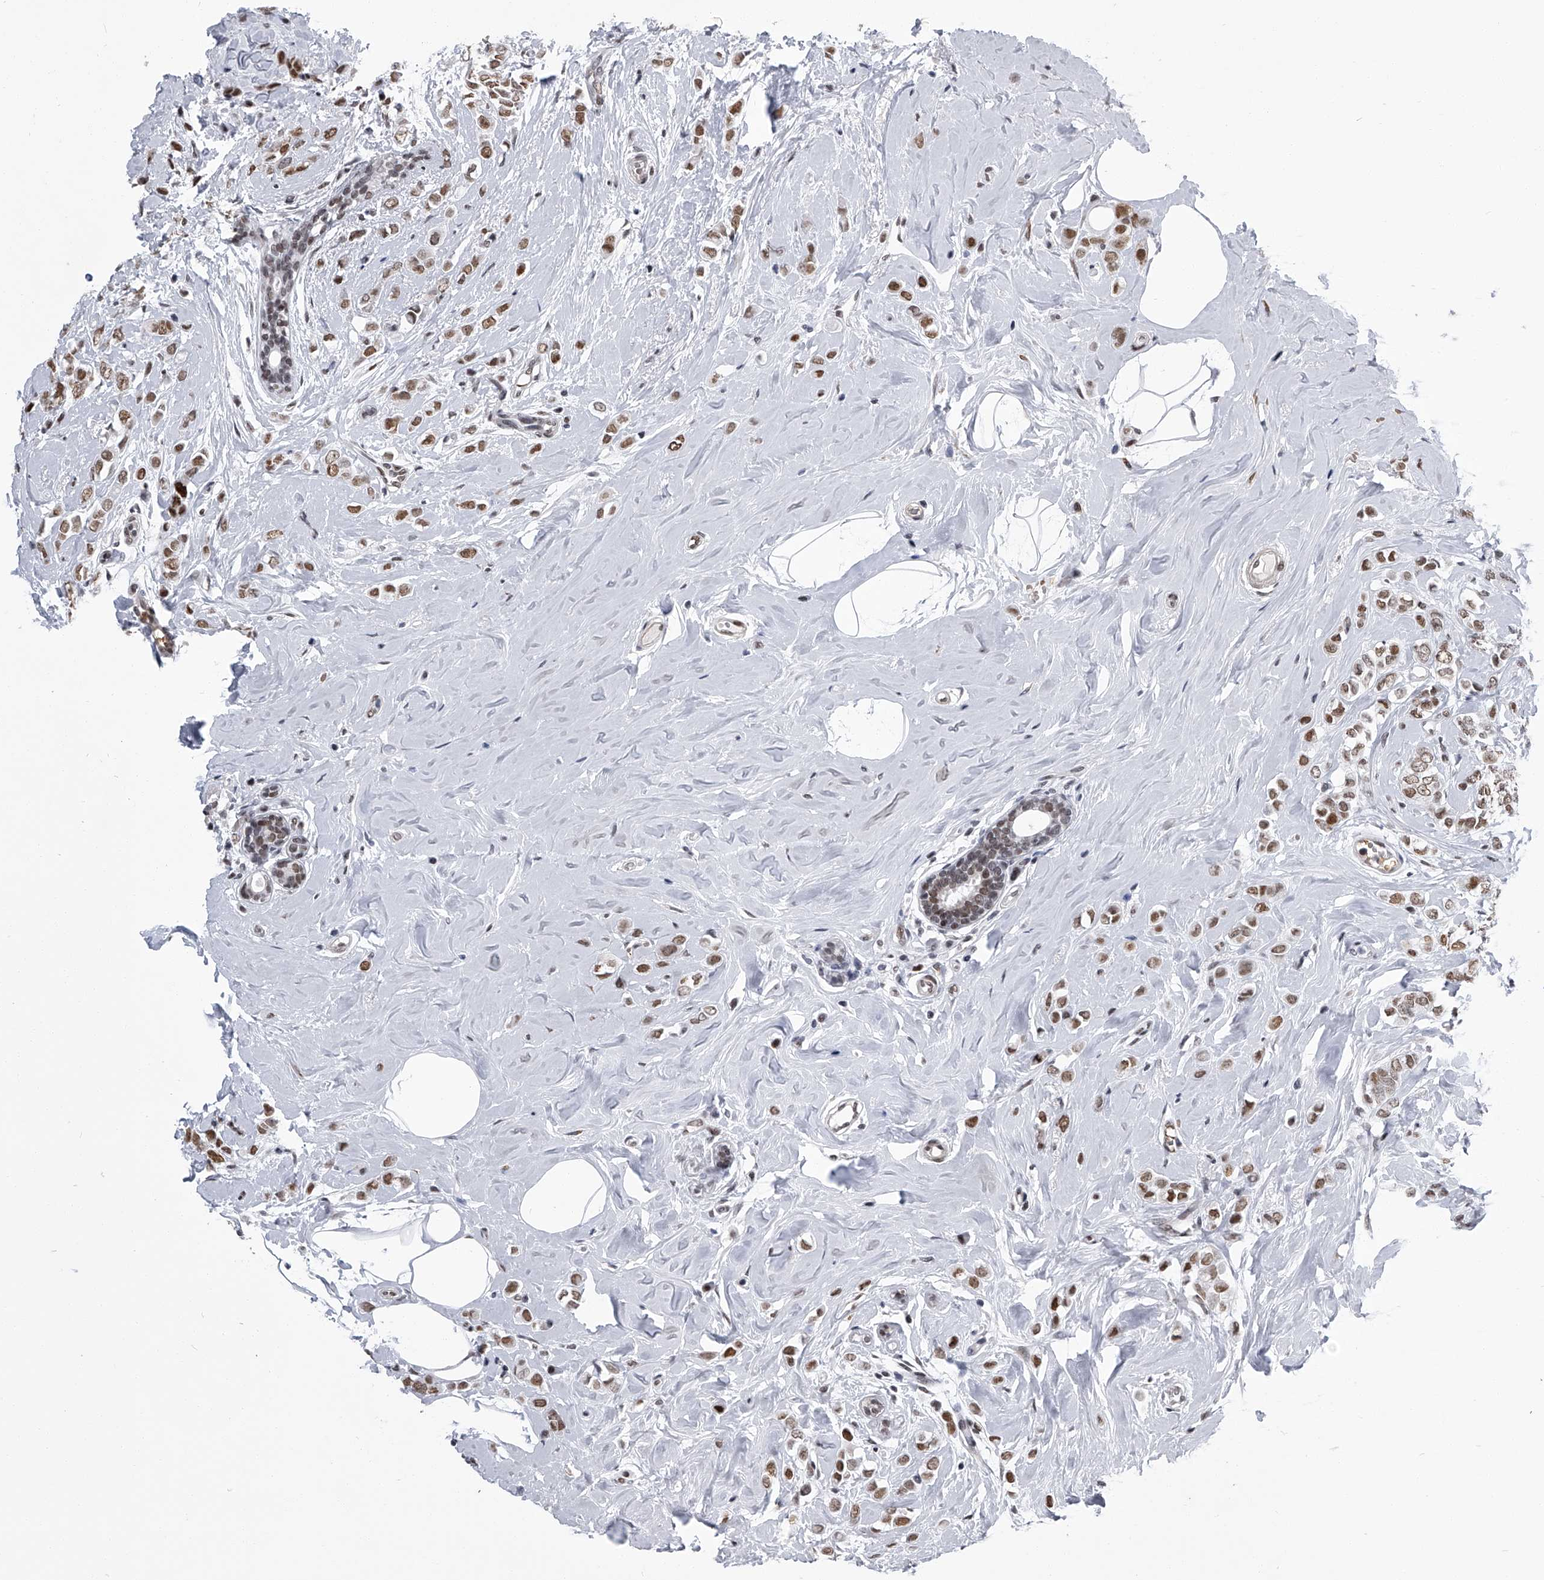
{"staining": {"intensity": "moderate", "quantity": ">75%", "location": "nuclear"}, "tissue": "breast cancer", "cell_type": "Tumor cells", "image_type": "cancer", "snomed": [{"axis": "morphology", "description": "Lobular carcinoma"}, {"axis": "topography", "description": "Breast"}], "caption": "Brown immunohistochemical staining in human breast cancer exhibits moderate nuclear positivity in approximately >75% of tumor cells.", "gene": "SIM2", "patient": {"sex": "female", "age": 47}}